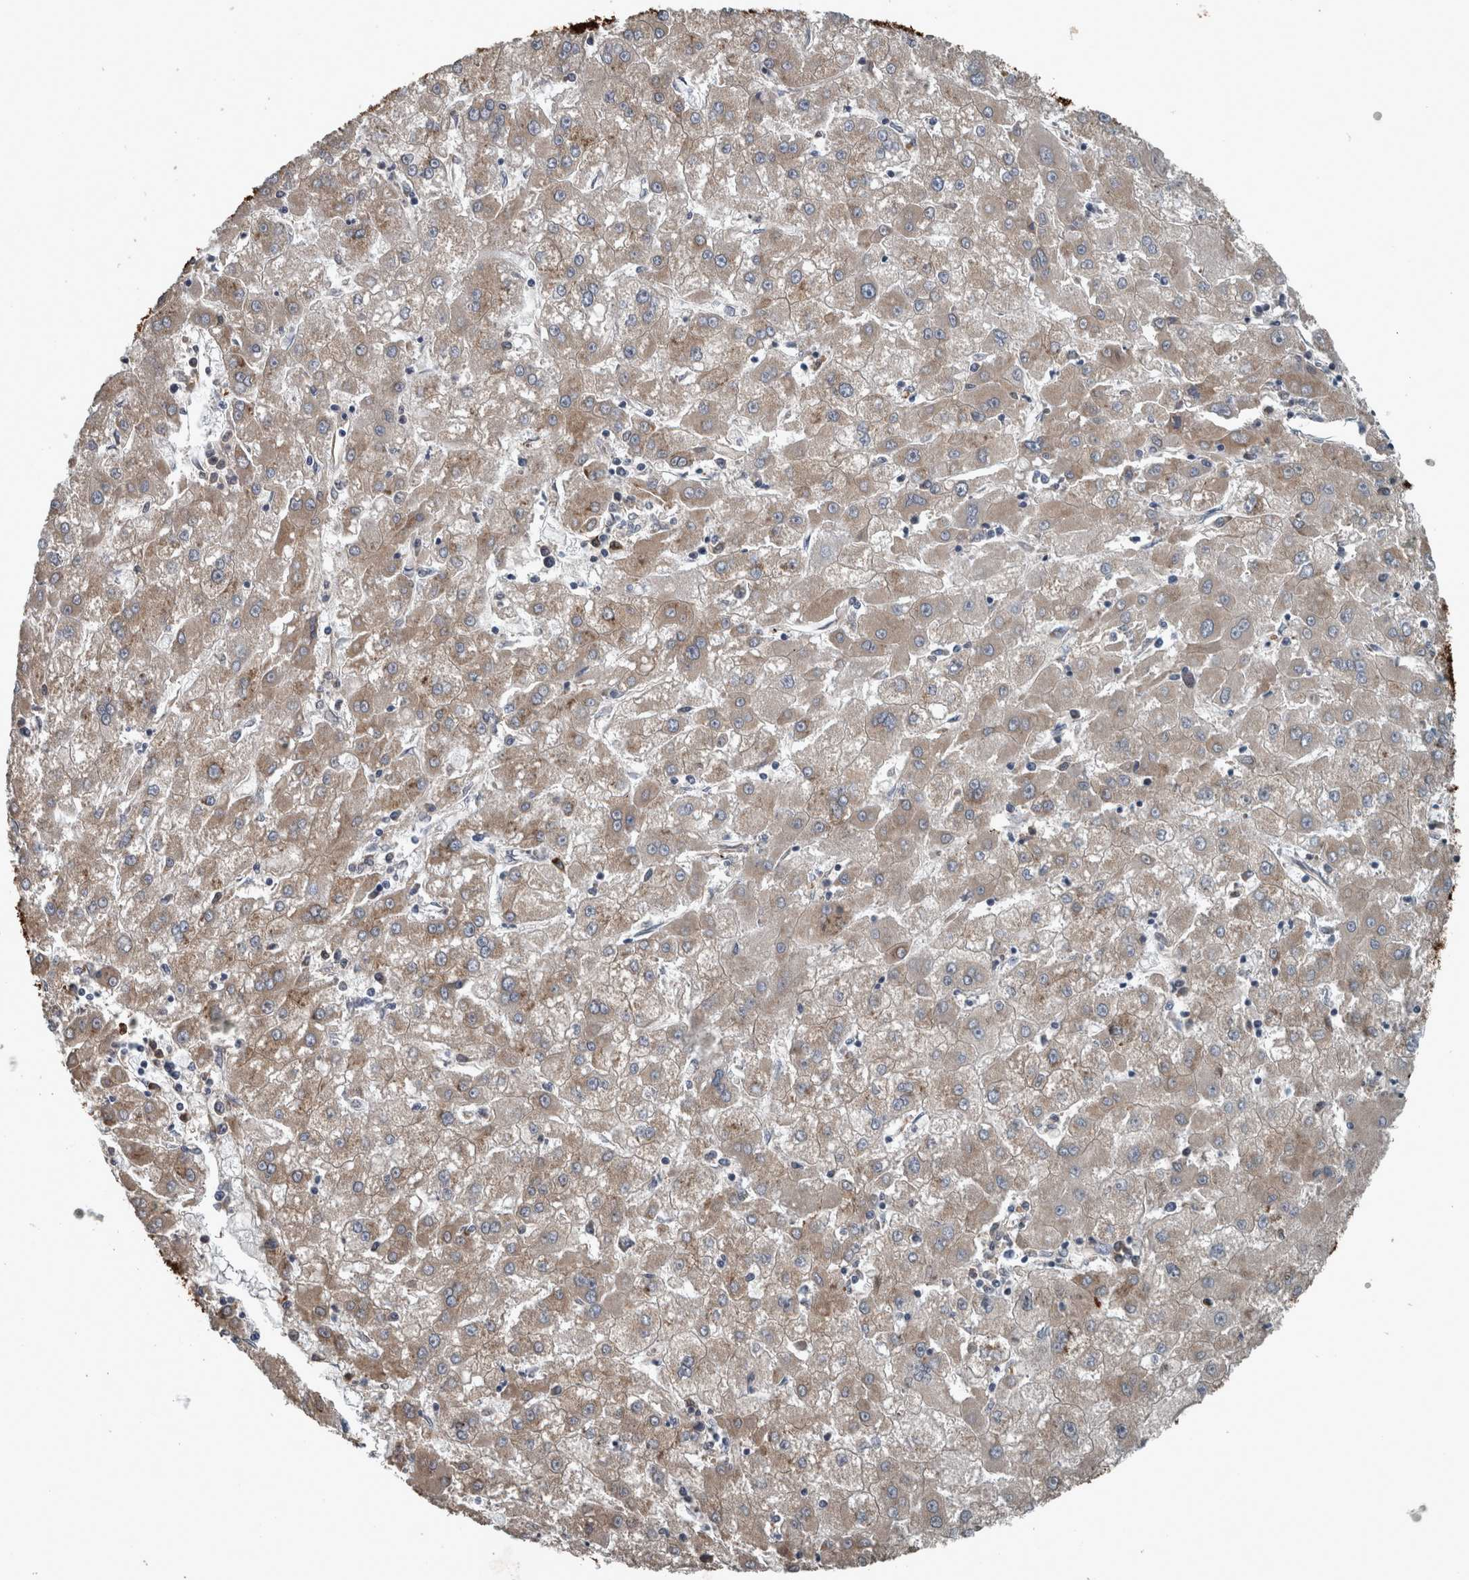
{"staining": {"intensity": "moderate", "quantity": ">75%", "location": "cytoplasmic/membranous"}, "tissue": "liver cancer", "cell_type": "Tumor cells", "image_type": "cancer", "snomed": [{"axis": "morphology", "description": "Carcinoma, Hepatocellular, NOS"}, {"axis": "topography", "description": "Liver"}], "caption": "The immunohistochemical stain labels moderate cytoplasmic/membranous staining in tumor cells of liver cancer tissue. The staining was performed using DAB (3,3'-diaminobenzidine) to visualize the protein expression in brown, while the nuclei were stained in blue with hematoxylin (Magnification: 20x).", "gene": "EXOC8", "patient": {"sex": "male", "age": 72}}